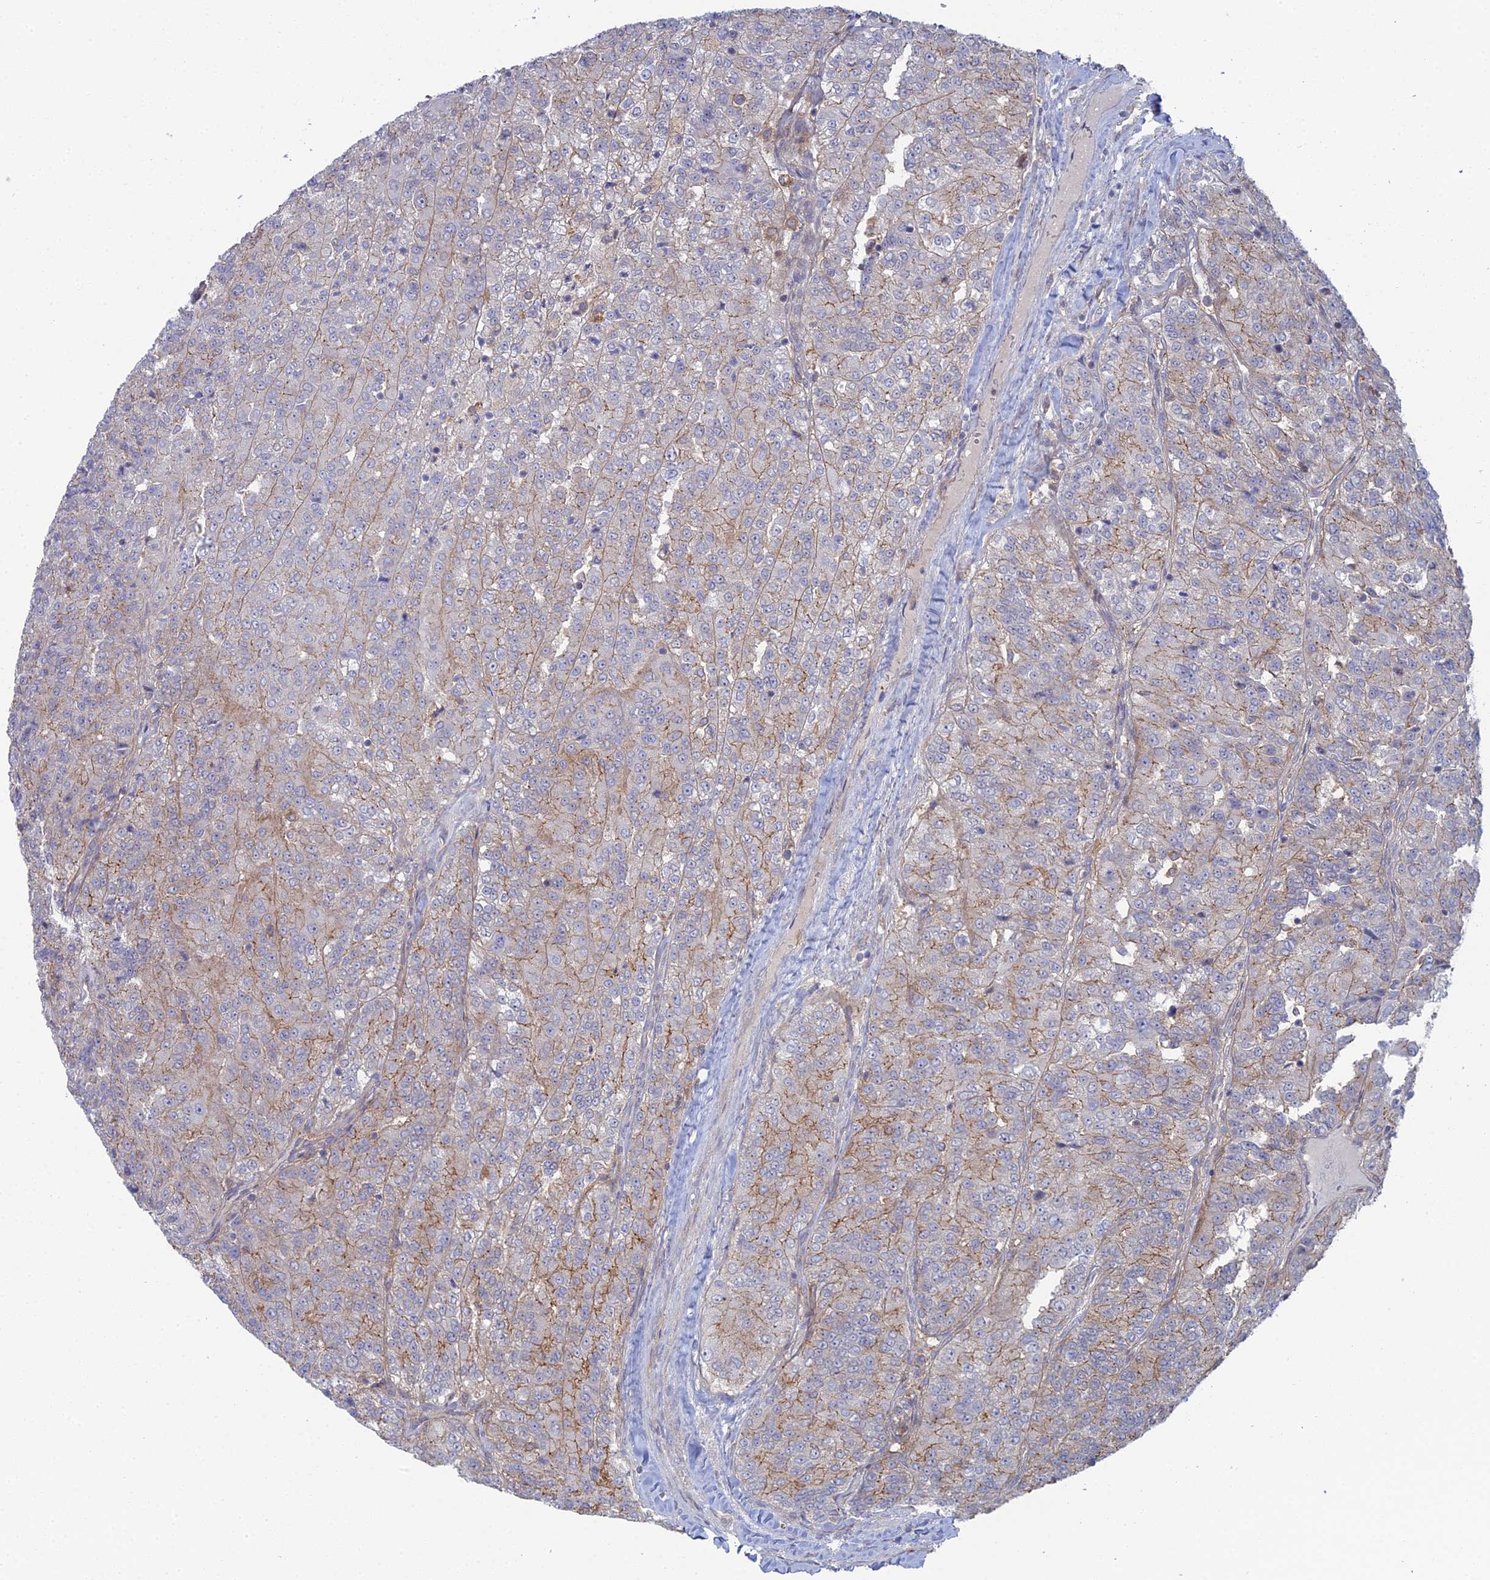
{"staining": {"intensity": "moderate", "quantity": "<25%", "location": "cytoplasmic/membranous"}, "tissue": "renal cancer", "cell_type": "Tumor cells", "image_type": "cancer", "snomed": [{"axis": "morphology", "description": "Adenocarcinoma, NOS"}, {"axis": "topography", "description": "Kidney"}], "caption": "Human adenocarcinoma (renal) stained with a brown dye demonstrates moderate cytoplasmic/membranous positive staining in approximately <25% of tumor cells.", "gene": "ABHD1", "patient": {"sex": "female", "age": 63}}